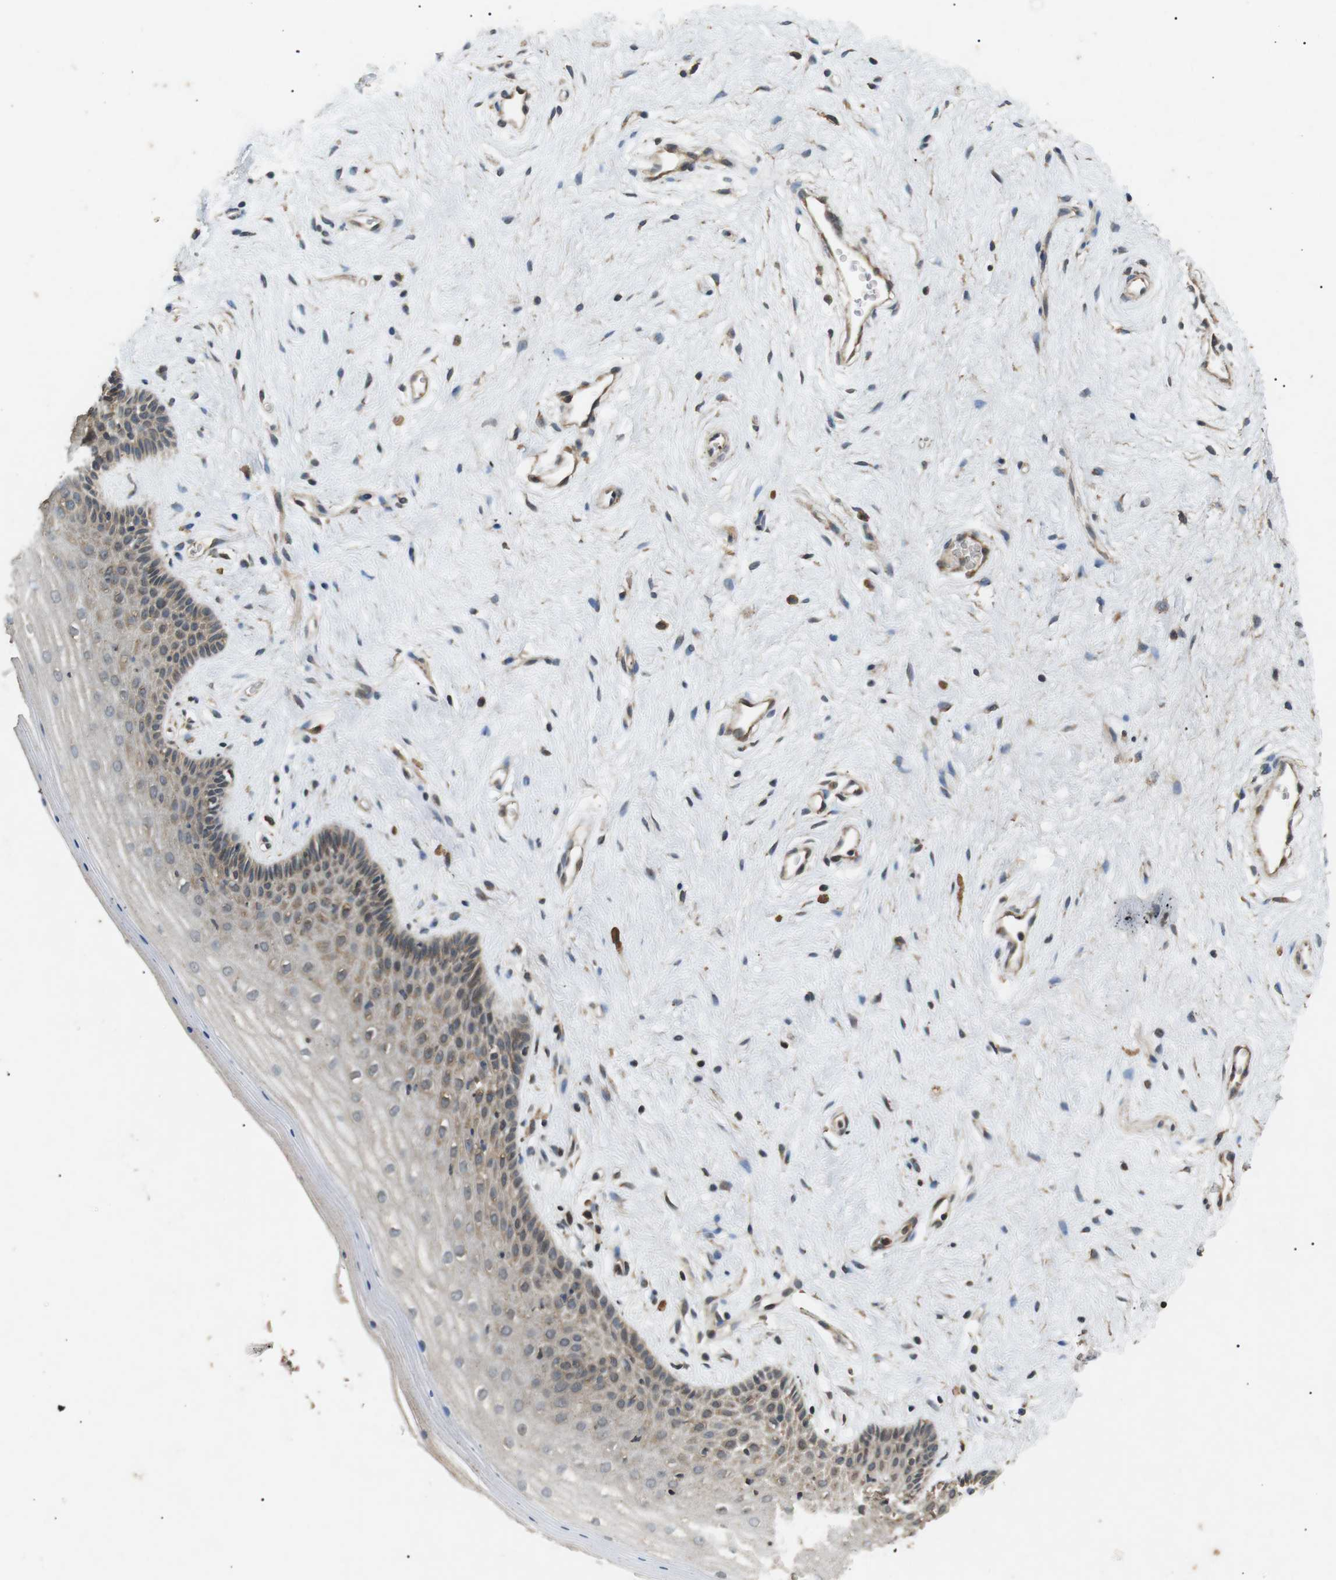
{"staining": {"intensity": "weak", "quantity": "25%-75%", "location": "cytoplasmic/membranous"}, "tissue": "vagina", "cell_type": "Squamous epithelial cells", "image_type": "normal", "snomed": [{"axis": "morphology", "description": "Normal tissue, NOS"}, {"axis": "topography", "description": "Vagina"}], "caption": "The micrograph shows immunohistochemical staining of normal vagina. There is weak cytoplasmic/membranous staining is identified in about 25%-75% of squamous epithelial cells. (IHC, brightfield microscopy, high magnification).", "gene": "TBC1D15", "patient": {"sex": "female", "age": 44}}